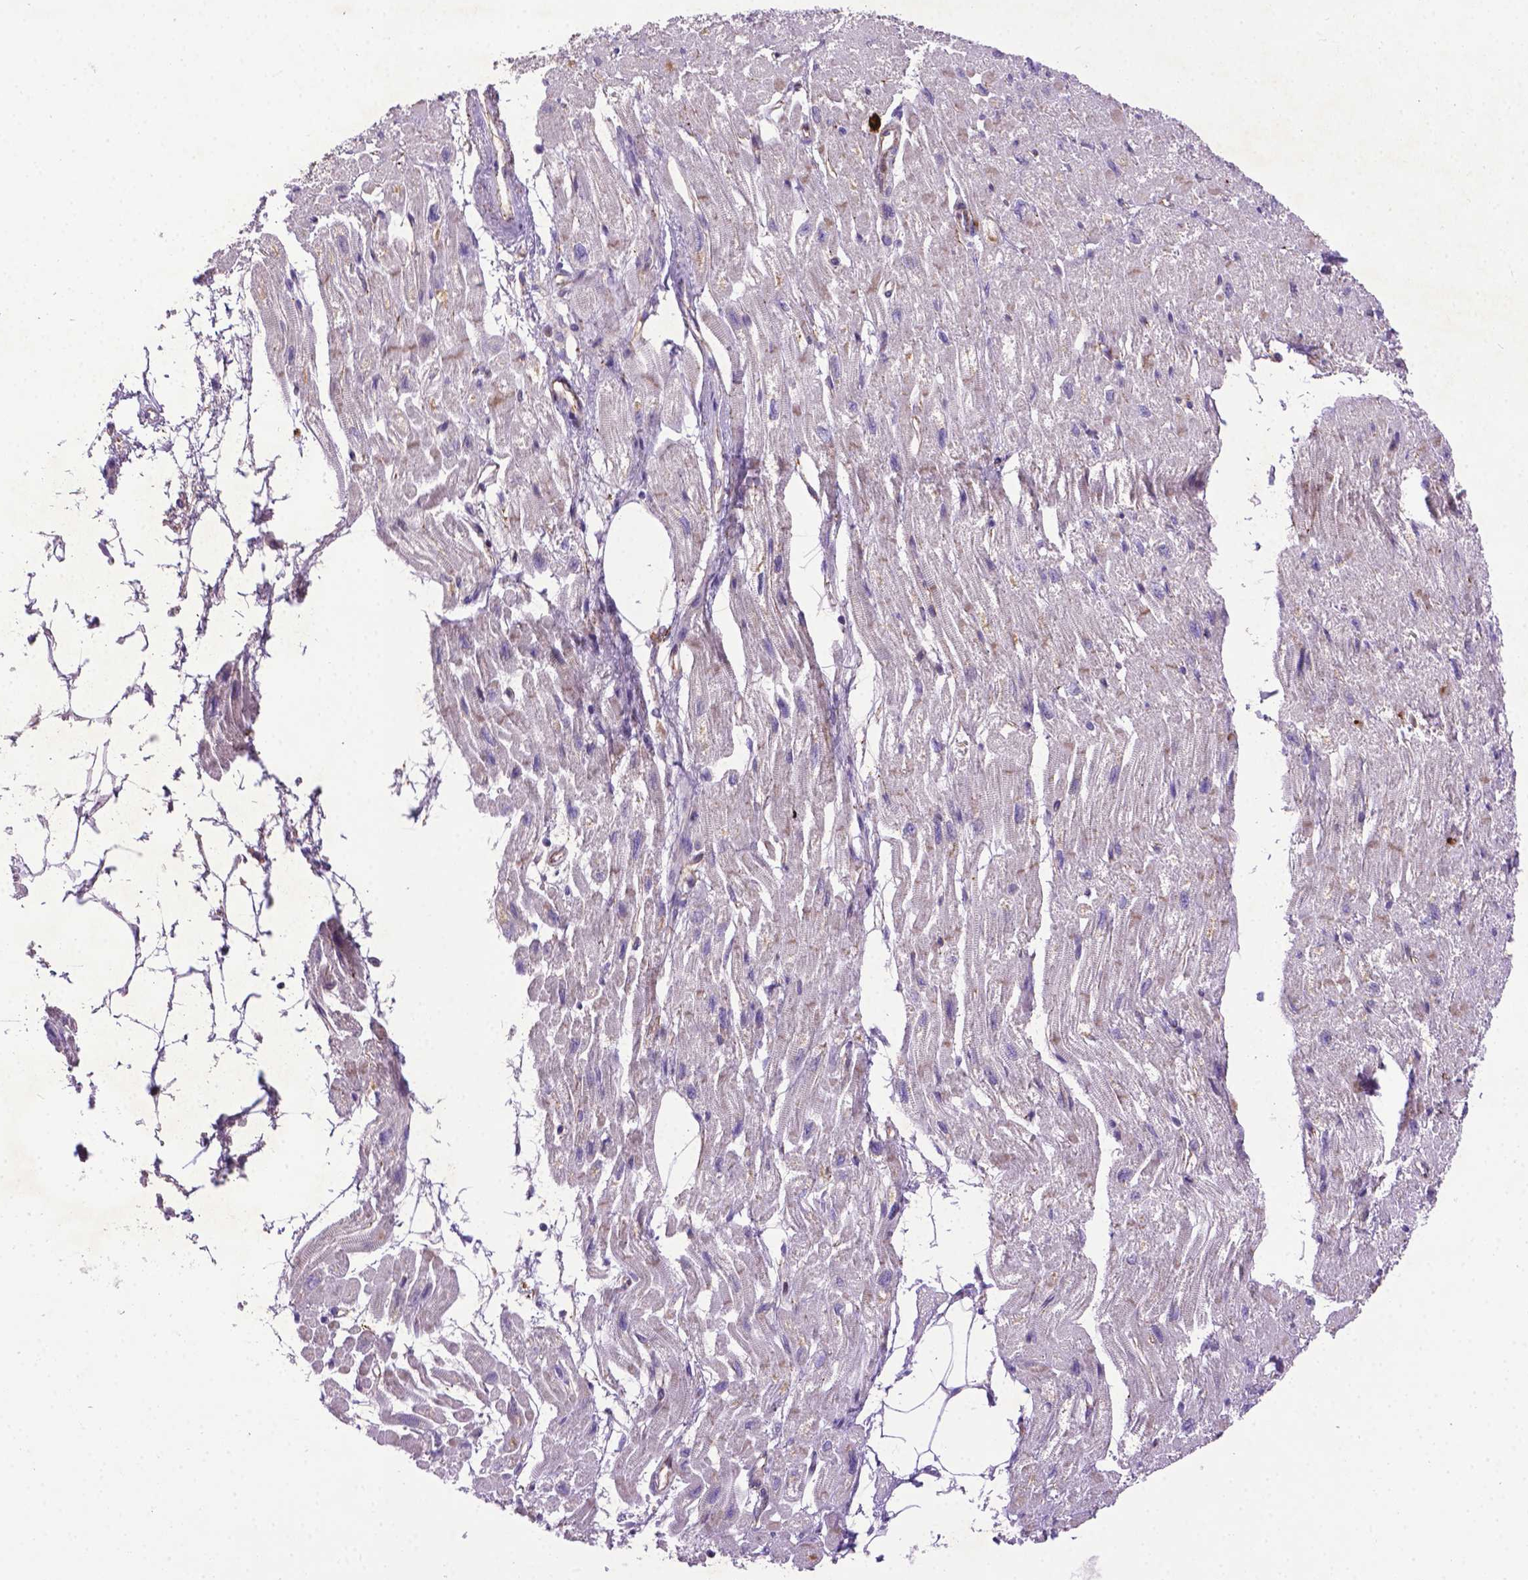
{"staining": {"intensity": "weak", "quantity": "<25%", "location": "cytoplasmic/membranous"}, "tissue": "heart muscle", "cell_type": "Cardiomyocytes", "image_type": "normal", "snomed": [{"axis": "morphology", "description": "Normal tissue, NOS"}, {"axis": "topography", "description": "Heart"}], "caption": "Immunohistochemistry (IHC) histopathology image of normal heart muscle stained for a protein (brown), which demonstrates no staining in cardiomyocytes. (DAB IHC visualized using brightfield microscopy, high magnification).", "gene": "CCER2", "patient": {"sex": "female", "age": 62}}